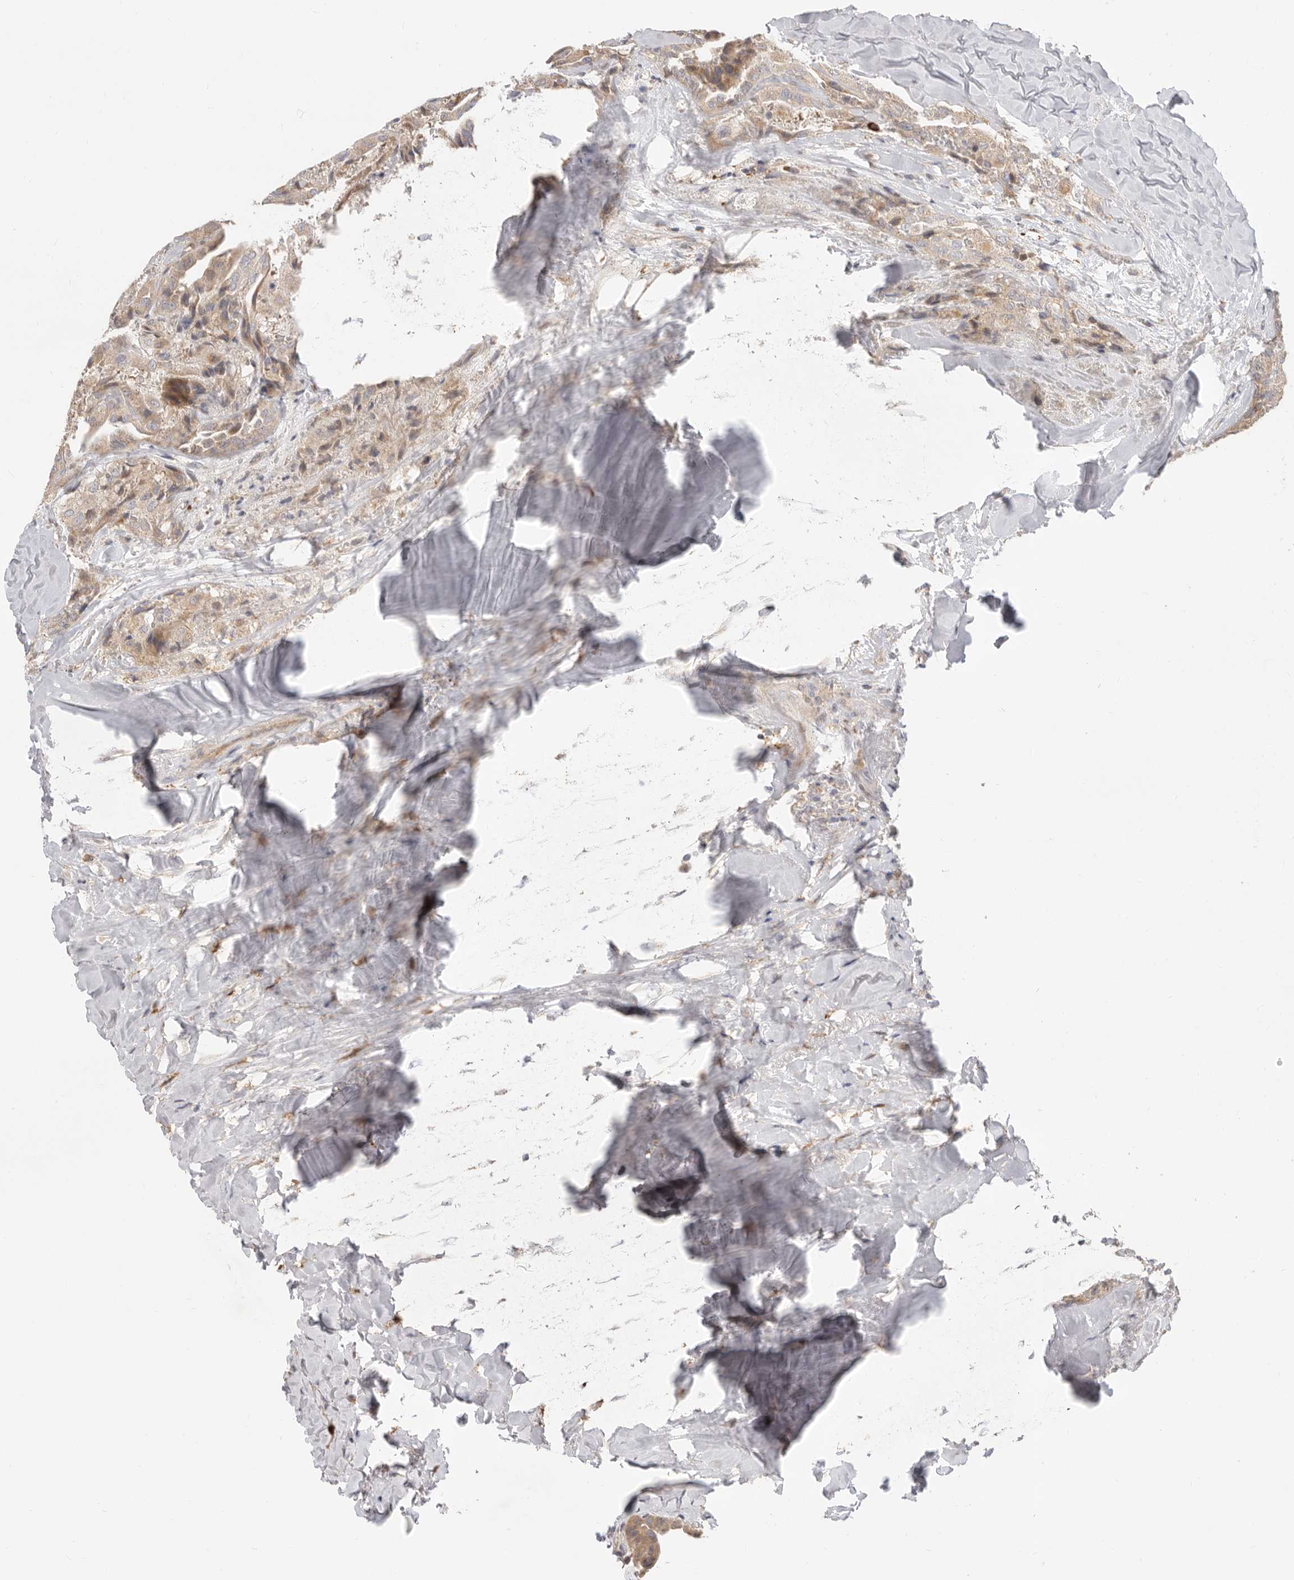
{"staining": {"intensity": "moderate", "quantity": "25%-75%", "location": "cytoplasmic/membranous"}, "tissue": "thyroid cancer", "cell_type": "Tumor cells", "image_type": "cancer", "snomed": [{"axis": "morphology", "description": "Papillary adenocarcinoma, NOS"}, {"axis": "topography", "description": "Thyroid gland"}], "caption": "High-power microscopy captured an immunohistochemistry (IHC) micrograph of thyroid cancer (papillary adenocarcinoma), revealing moderate cytoplasmic/membranous positivity in about 25%-75% of tumor cells. (Stains: DAB in brown, nuclei in blue, Microscopy: brightfield microscopy at high magnification).", "gene": "USH1C", "patient": {"sex": "male", "age": 77}}